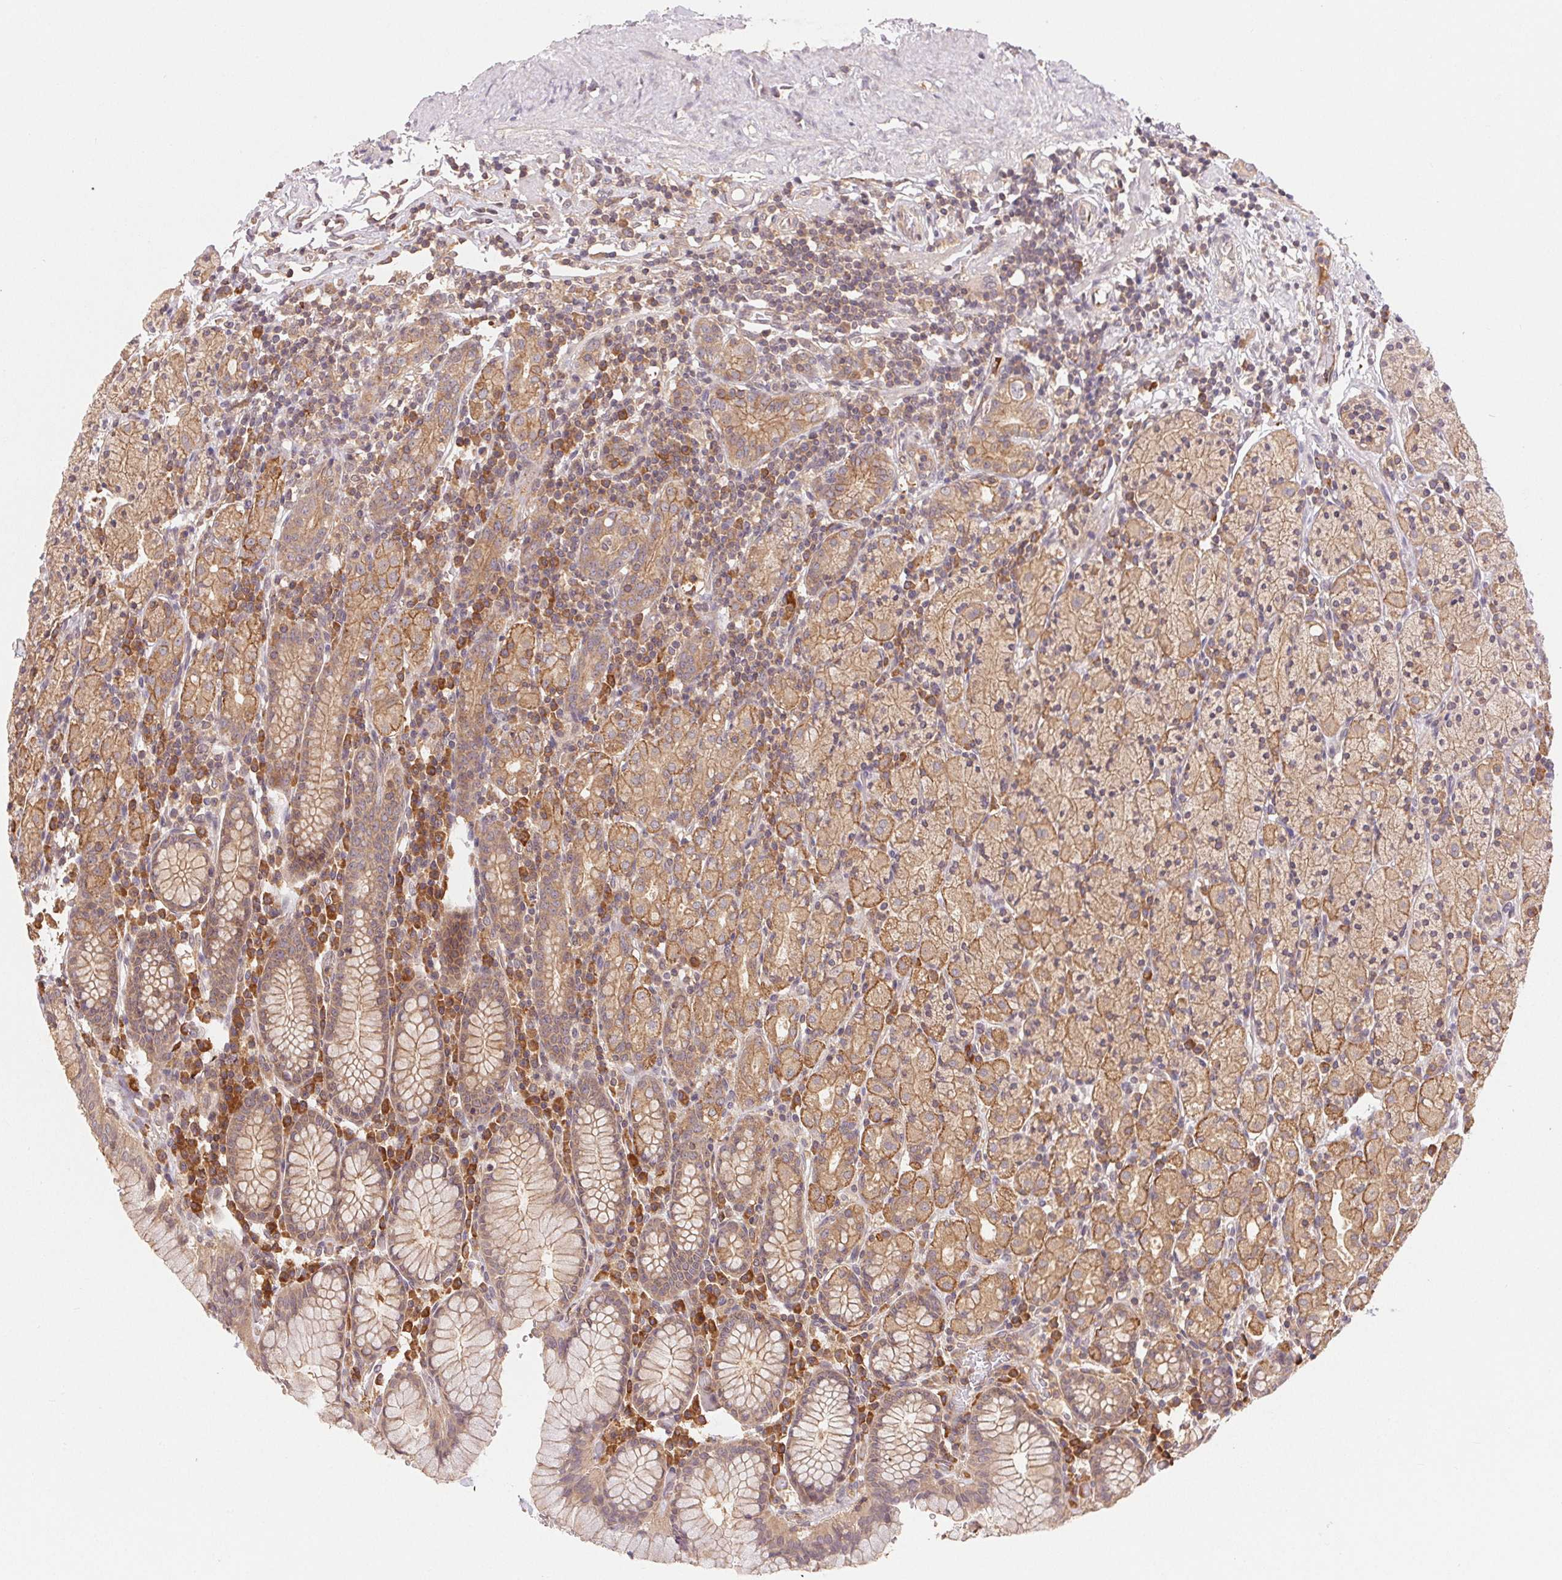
{"staining": {"intensity": "moderate", "quantity": "25%-75%", "location": "cytoplasmic/membranous"}, "tissue": "stomach", "cell_type": "Glandular cells", "image_type": "normal", "snomed": [{"axis": "morphology", "description": "Normal tissue, NOS"}, {"axis": "topography", "description": "Stomach, upper"}, {"axis": "topography", "description": "Stomach"}], "caption": "Immunohistochemical staining of normal human stomach reveals moderate cytoplasmic/membranous protein positivity in about 25%-75% of glandular cells.", "gene": "MAPKAPK2", "patient": {"sex": "male", "age": 62}}